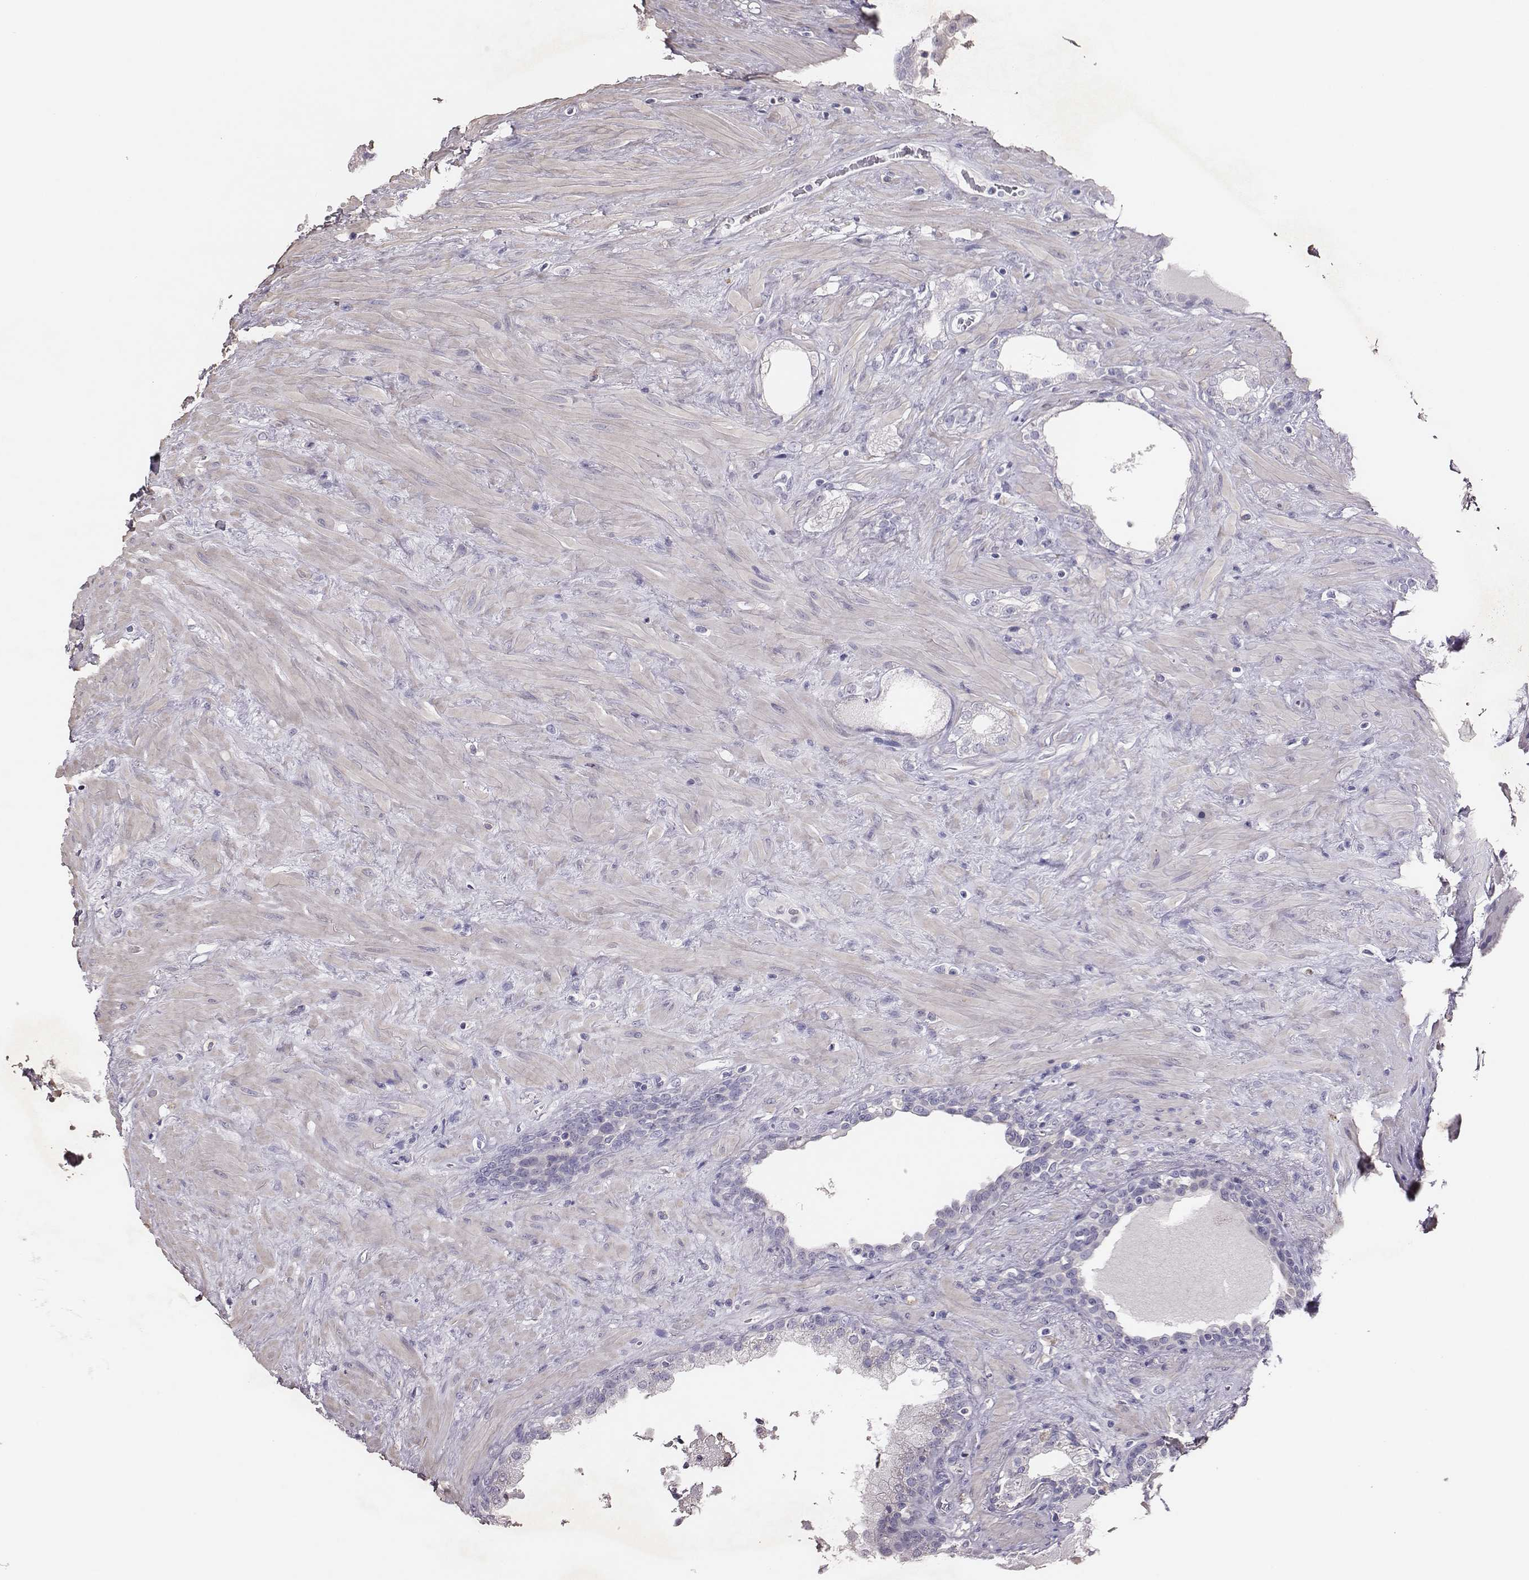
{"staining": {"intensity": "negative", "quantity": "none", "location": "none"}, "tissue": "prostate", "cell_type": "Glandular cells", "image_type": "normal", "snomed": [{"axis": "morphology", "description": "Normal tissue, NOS"}, {"axis": "topography", "description": "Prostate"}], "caption": "IHC of benign human prostate demonstrates no staining in glandular cells. Brightfield microscopy of immunohistochemistry stained with DAB (3,3'-diaminobenzidine) (brown) and hematoxylin (blue), captured at high magnification.", "gene": "P2RY10", "patient": {"sex": "male", "age": 63}}